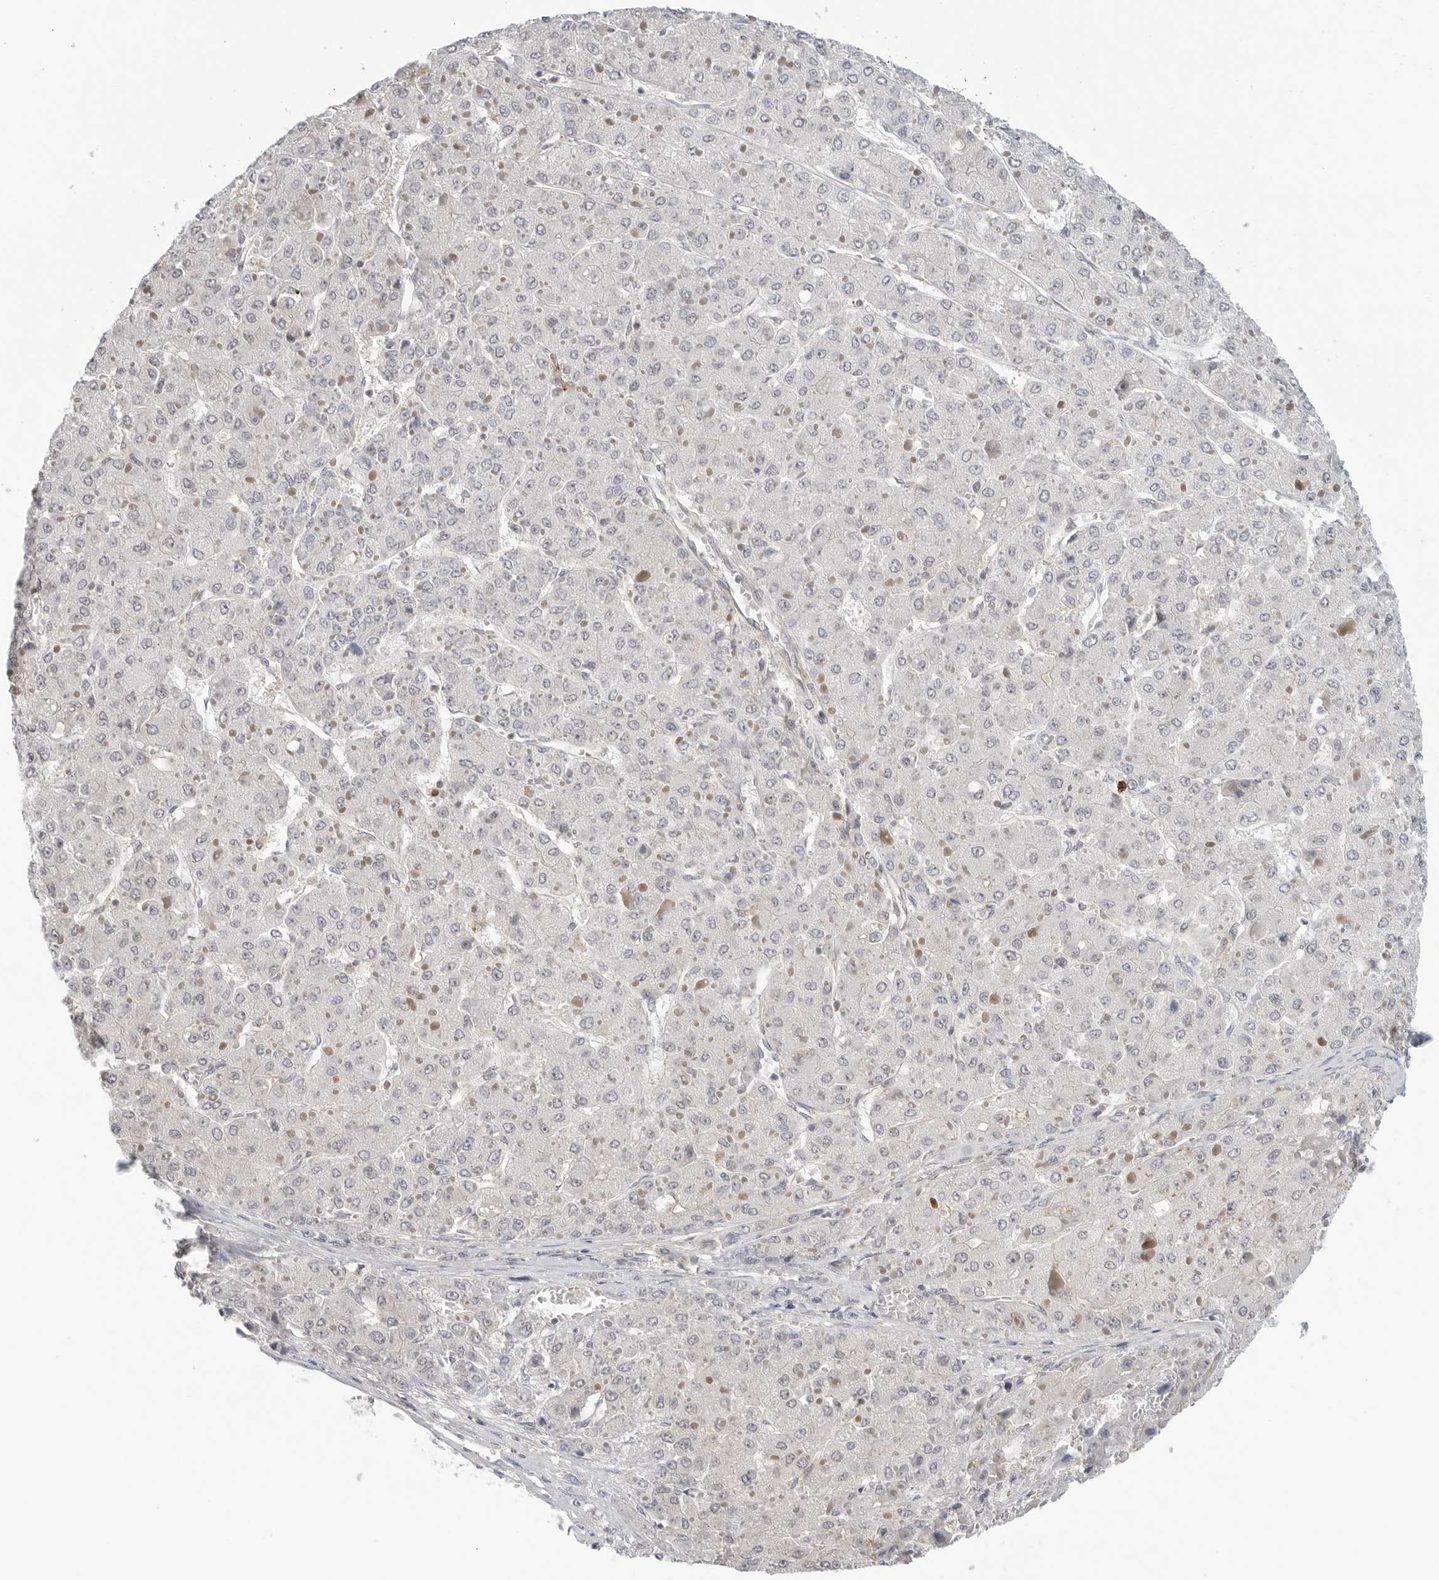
{"staining": {"intensity": "negative", "quantity": "none", "location": "none"}, "tissue": "liver cancer", "cell_type": "Tumor cells", "image_type": "cancer", "snomed": [{"axis": "morphology", "description": "Carcinoma, Hepatocellular, NOS"}, {"axis": "topography", "description": "Liver"}], "caption": "The histopathology image displays no significant positivity in tumor cells of liver cancer.", "gene": "STXBP3", "patient": {"sex": "female", "age": 73}}